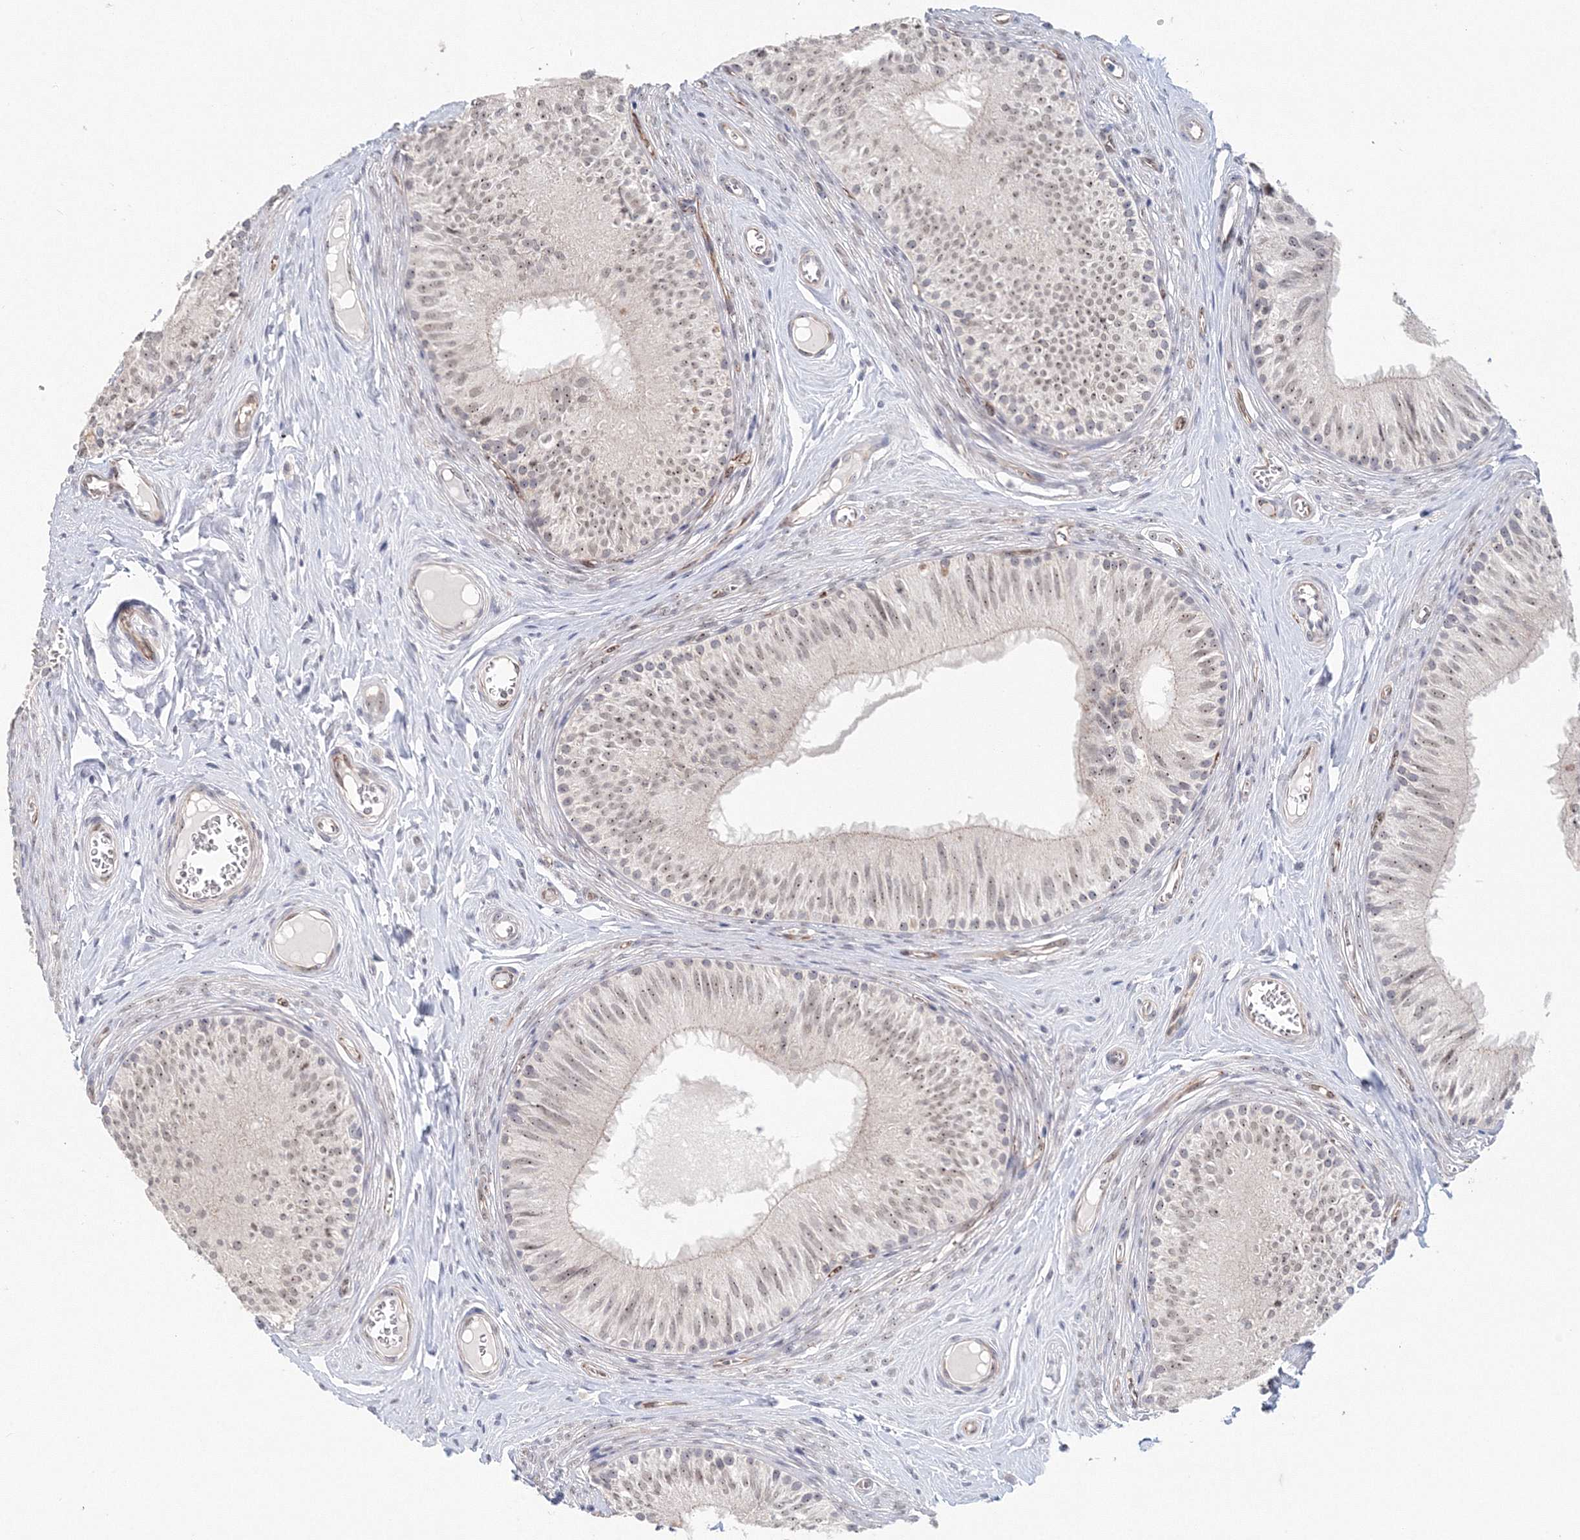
{"staining": {"intensity": "moderate", "quantity": "25%-75%", "location": "nuclear"}, "tissue": "epididymis", "cell_type": "Glandular cells", "image_type": "normal", "snomed": [{"axis": "morphology", "description": "Normal tissue, NOS"}, {"axis": "topography", "description": "Epididymis"}], "caption": "Immunohistochemical staining of normal human epididymis displays moderate nuclear protein expression in about 25%-75% of glandular cells. Immunohistochemistry (ihc) stains the protein in brown and the nuclei are stained blue.", "gene": "SIRT7", "patient": {"sex": "male", "age": 46}}